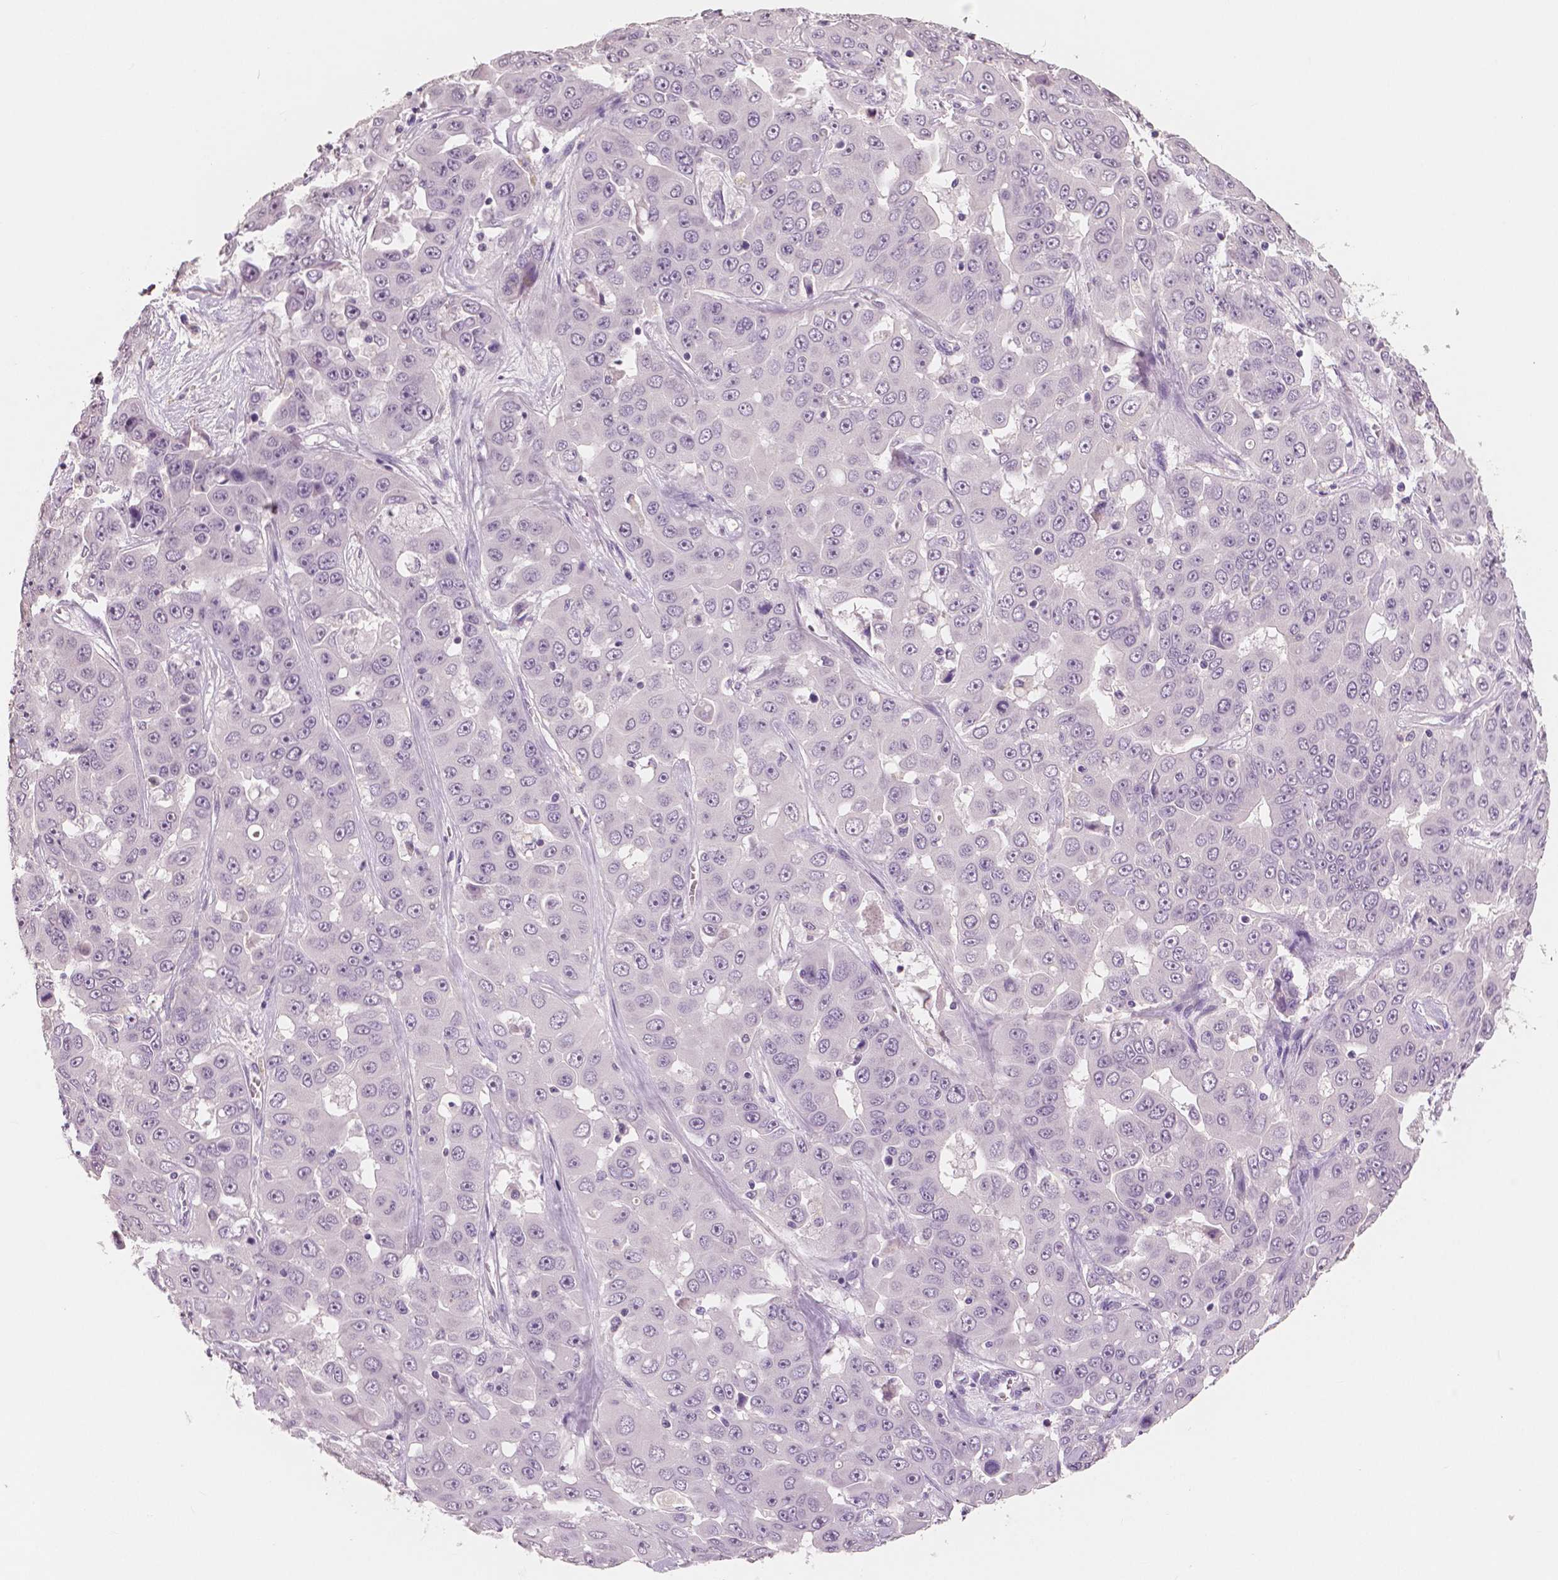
{"staining": {"intensity": "negative", "quantity": "none", "location": "none"}, "tissue": "liver cancer", "cell_type": "Tumor cells", "image_type": "cancer", "snomed": [{"axis": "morphology", "description": "Cholangiocarcinoma"}, {"axis": "topography", "description": "Liver"}], "caption": "Tumor cells are negative for protein expression in human liver cancer (cholangiocarcinoma).", "gene": "NECAB1", "patient": {"sex": "female", "age": 52}}